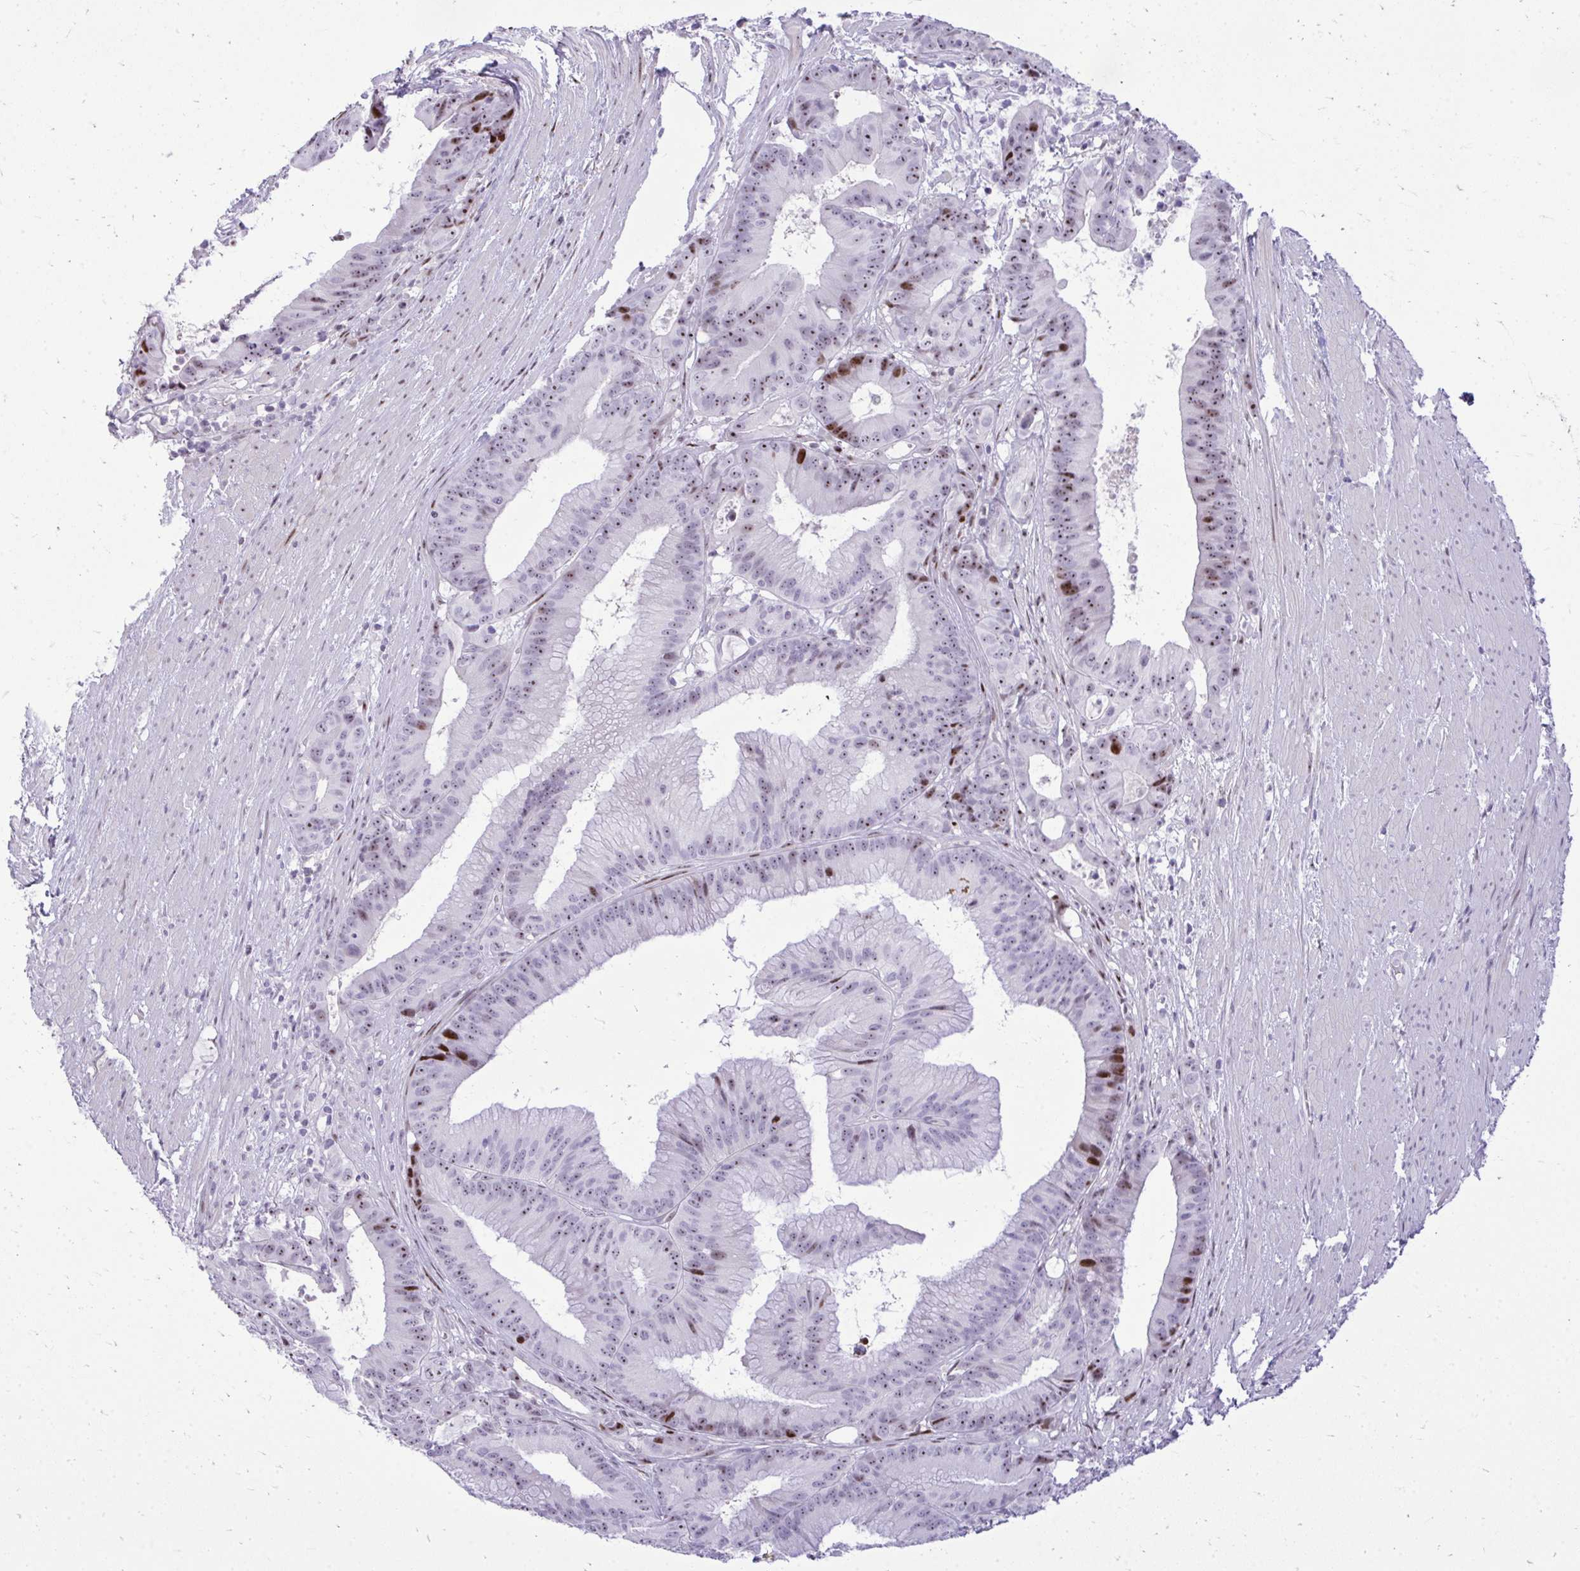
{"staining": {"intensity": "strong", "quantity": "25%-75%", "location": "nuclear"}, "tissue": "colorectal cancer", "cell_type": "Tumor cells", "image_type": "cancer", "snomed": [{"axis": "morphology", "description": "Adenocarcinoma, NOS"}, {"axis": "topography", "description": "Colon"}], "caption": "Adenocarcinoma (colorectal) stained for a protein demonstrates strong nuclear positivity in tumor cells.", "gene": "DLX4", "patient": {"sex": "female", "age": 78}}